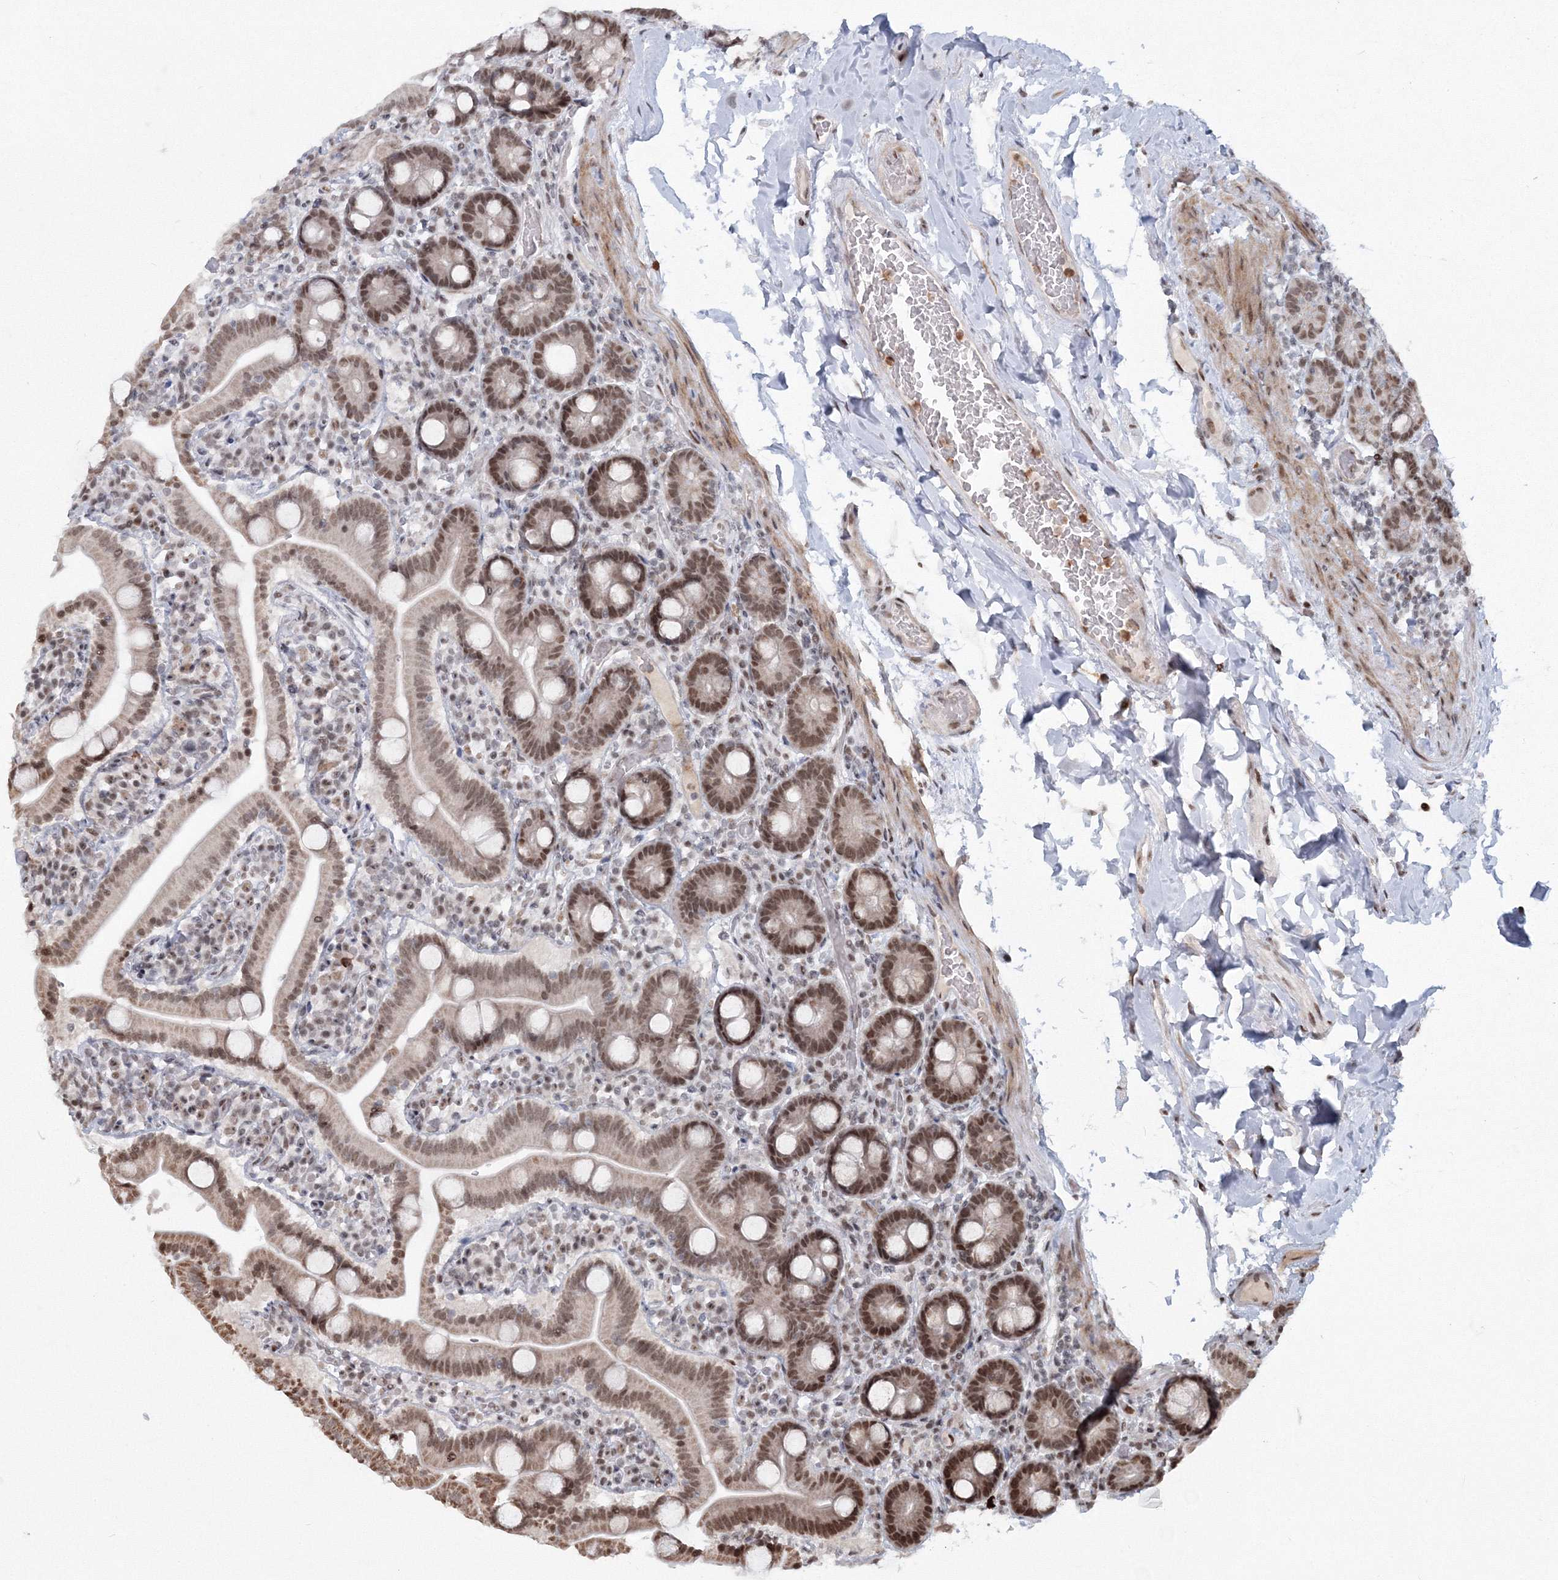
{"staining": {"intensity": "moderate", "quantity": ">75%", "location": "cytoplasmic/membranous,nuclear"}, "tissue": "duodenum", "cell_type": "Glandular cells", "image_type": "normal", "snomed": [{"axis": "morphology", "description": "Normal tissue, NOS"}, {"axis": "topography", "description": "Duodenum"}], "caption": "Immunohistochemistry of normal duodenum exhibits medium levels of moderate cytoplasmic/membranous,nuclear staining in approximately >75% of glandular cells.", "gene": "C3orf33", "patient": {"sex": "male", "age": 55}}